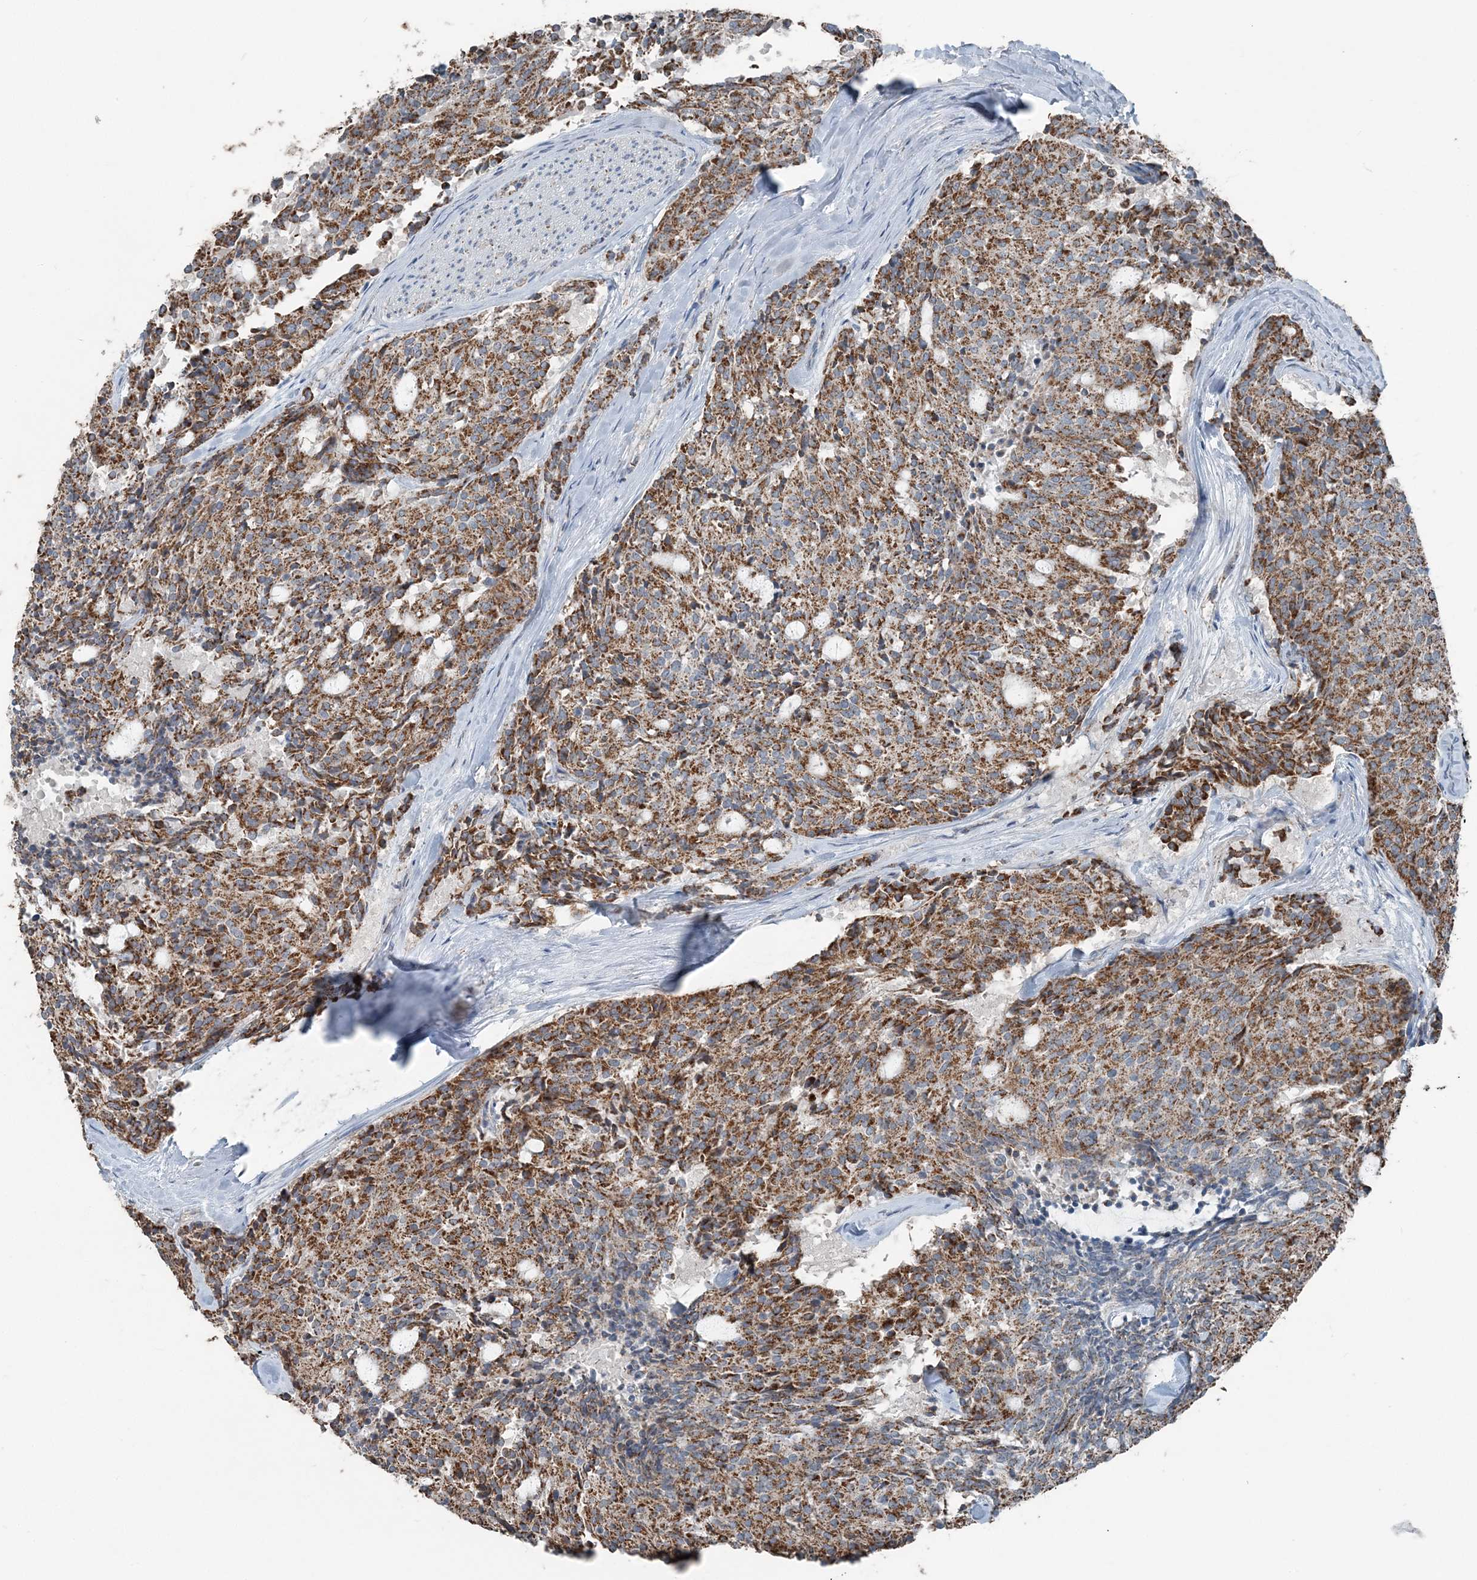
{"staining": {"intensity": "moderate", "quantity": ">75%", "location": "cytoplasmic/membranous"}, "tissue": "carcinoid", "cell_type": "Tumor cells", "image_type": "cancer", "snomed": [{"axis": "morphology", "description": "Carcinoid, malignant, NOS"}, {"axis": "topography", "description": "Pancreas"}], "caption": "Moderate cytoplasmic/membranous protein positivity is identified in approximately >75% of tumor cells in malignant carcinoid. (DAB IHC, brown staining for protein, blue staining for nuclei).", "gene": "SUCLG1", "patient": {"sex": "female", "age": 54}}